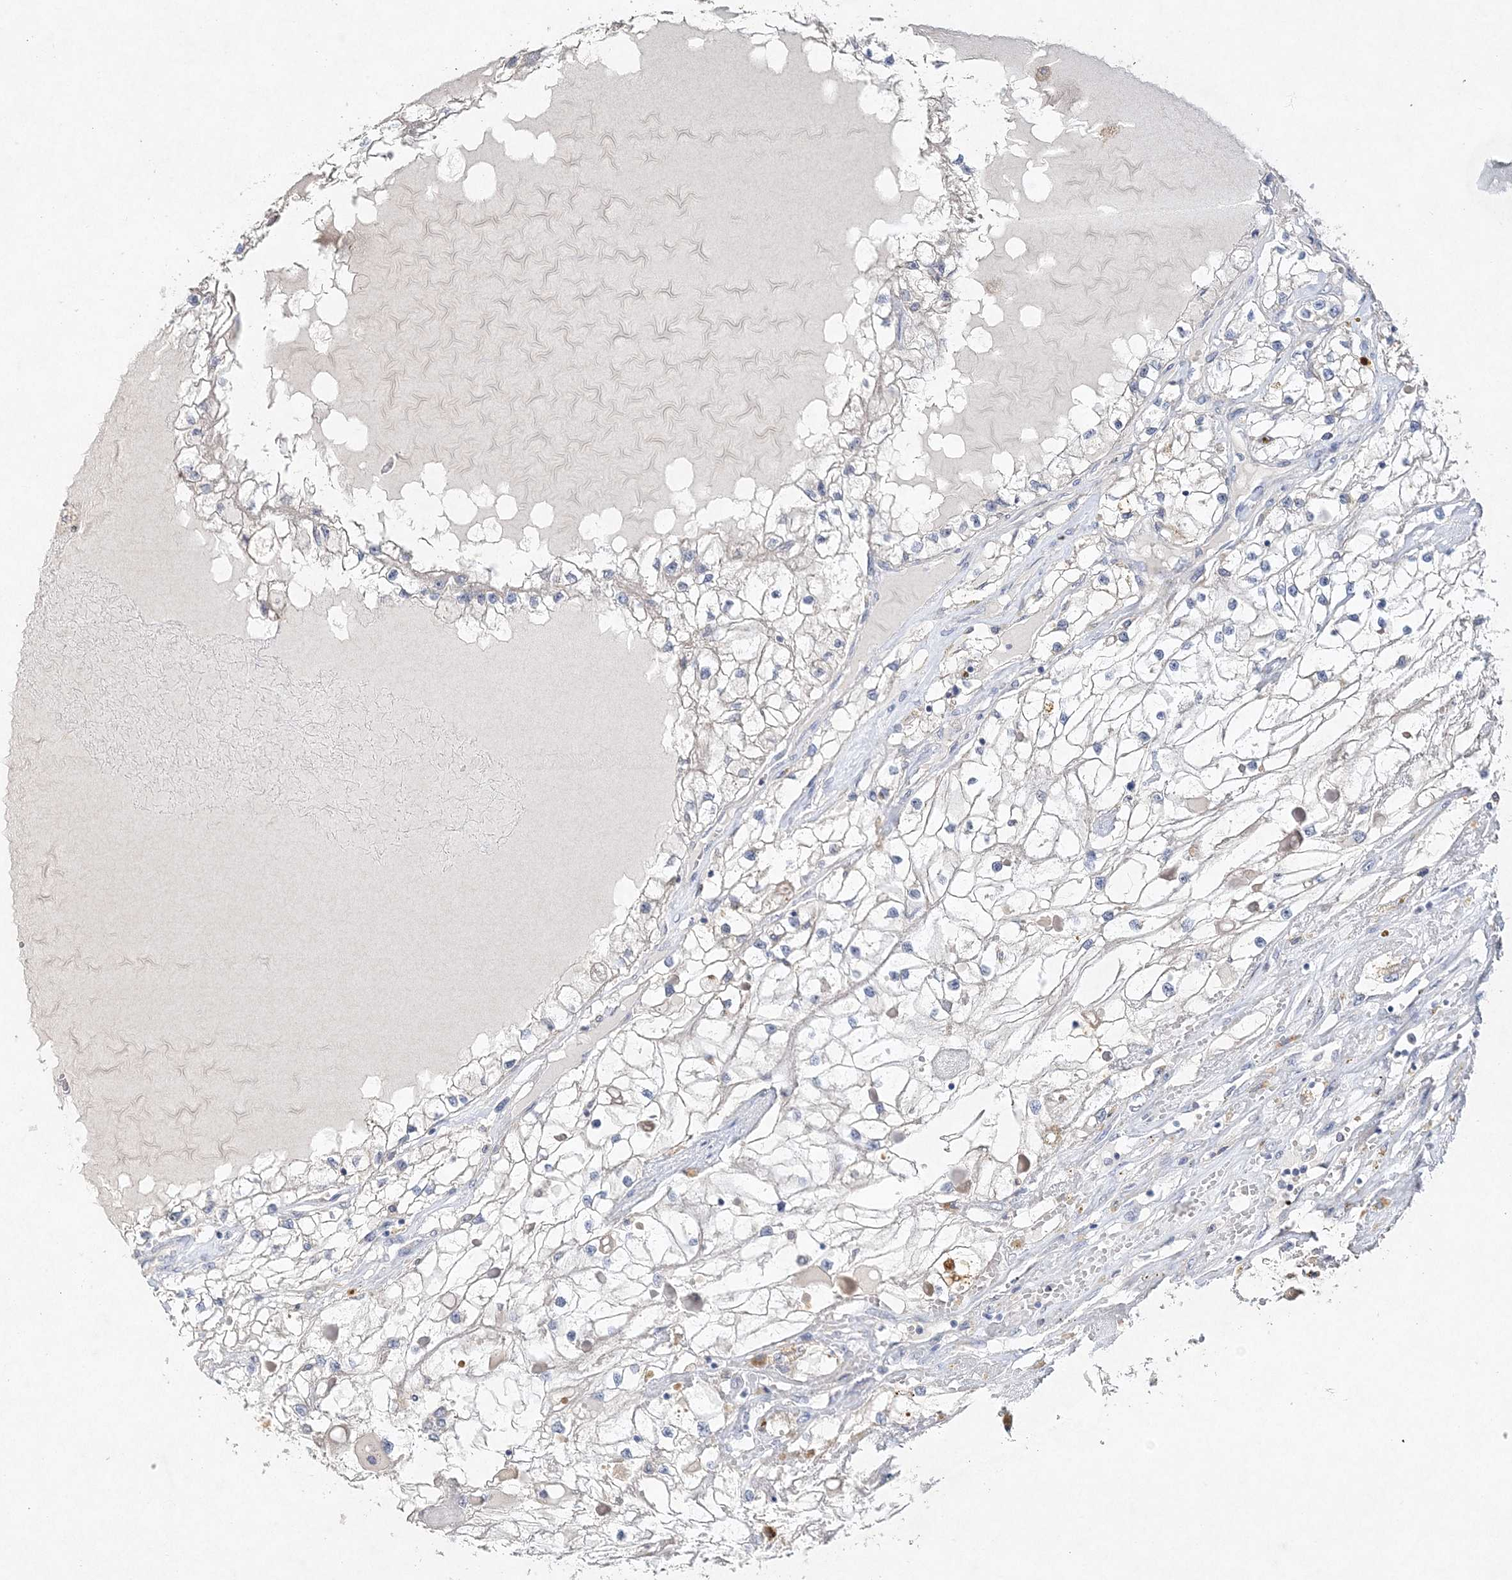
{"staining": {"intensity": "negative", "quantity": "none", "location": "none"}, "tissue": "renal cancer", "cell_type": "Tumor cells", "image_type": "cancer", "snomed": [{"axis": "morphology", "description": "Adenocarcinoma, NOS"}, {"axis": "topography", "description": "Kidney"}], "caption": "The image reveals no staining of tumor cells in renal cancer.", "gene": "MAT2B", "patient": {"sex": "male", "age": 68}}